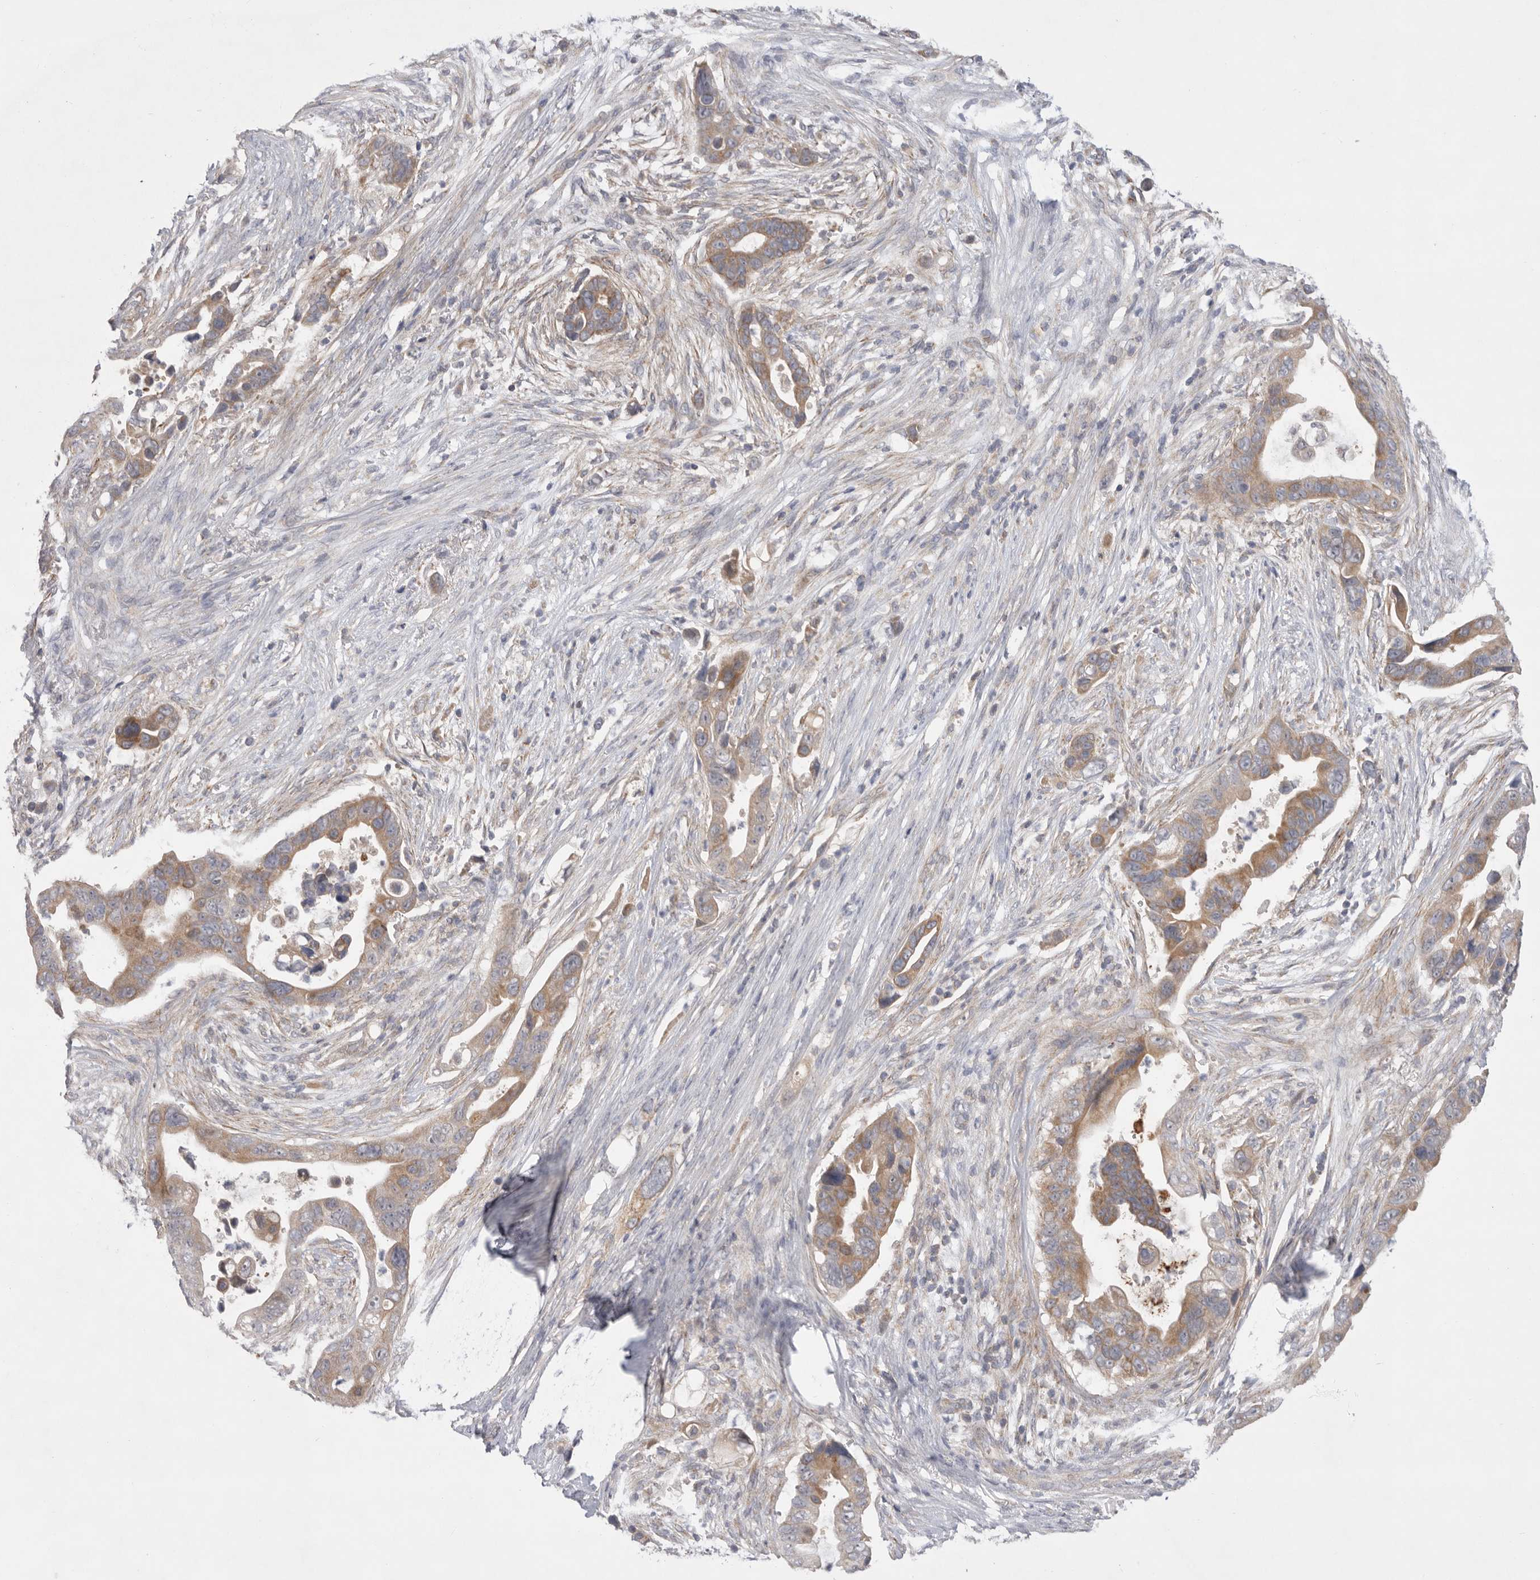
{"staining": {"intensity": "moderate", "quantity": ">75%", "location": "cytoplasmic/membranous"}, "tissue": "pancreatic cancer", "cell_type": "Tumor cells", "image_type": "cancer", "snomed": [{"axis": "morphology", "description": "Adenocarcinoma, NOS"}, {"axis": "topography", "description": "Pancreas"}], "caption": "Adenocarcinoma (pancreatic) stained with a protein marker reveals moderate staining in tumor cells.", "gene": "MTFR1L", "patient": {"sex": "female", "age": 72}}